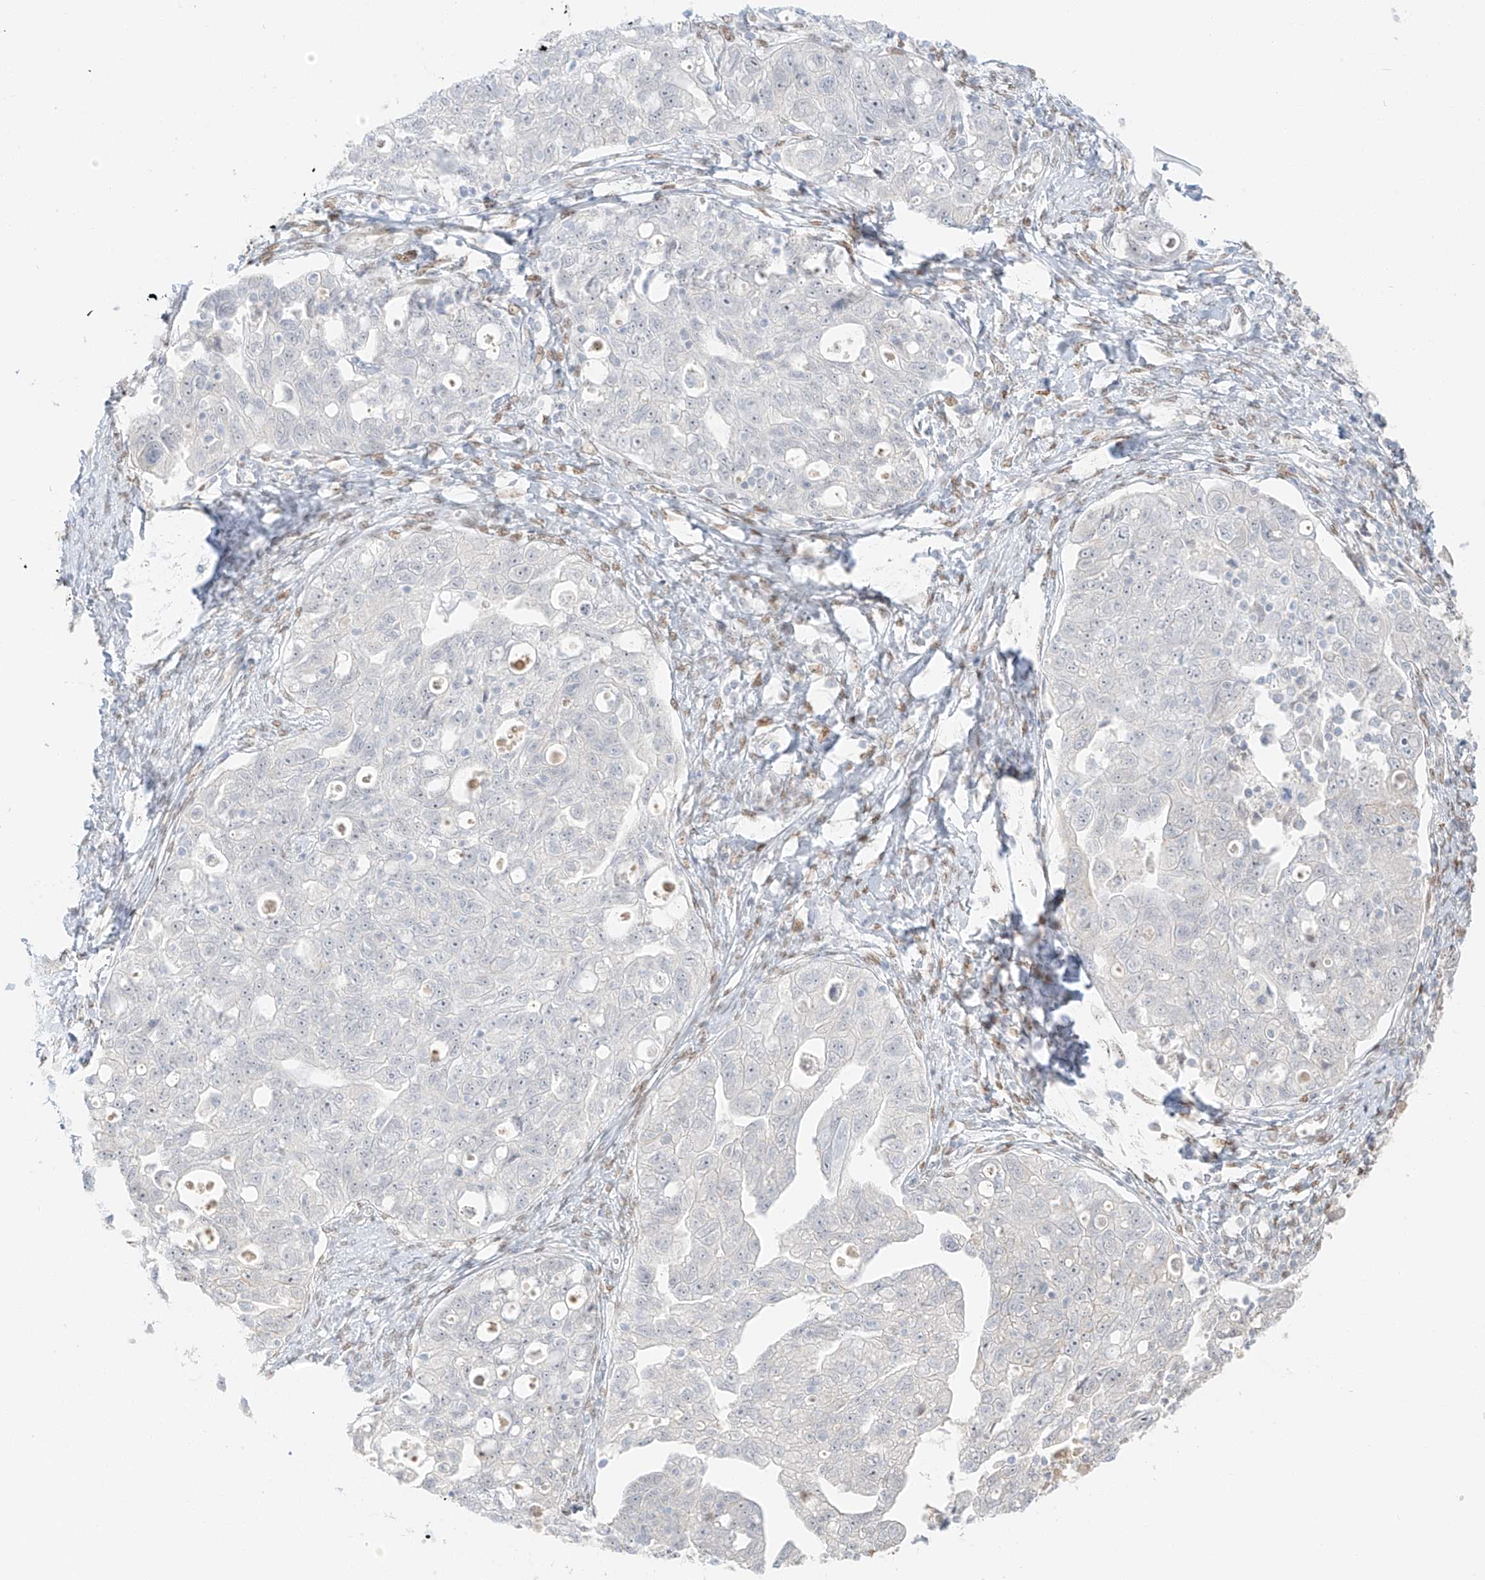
{"staining": {"intensity": "negative", "quantity": "none", "location": "none"}, "tissue": "ovarian cancer", "cell_type": "Tumor cells", "image_type": "cancer", "snomed": [{"axis": "morphology", "description": "Carcinoma, NOS"}, {"axis": "morphology", "description": "Cystadenocarcinoma, serous, NOS"}, {"axis": "topography", "description": "Ovary"}], "caption": "An immunohistochemistry (IHC) photomicrograph of serous cystadenocarcinoma (ovarian) is shown. There is no staining in tumor cells of serous cystadenocarcinoma (ovarian).", "gene": "ZNF774", "patient": {"sex": "female", "age": 69}}